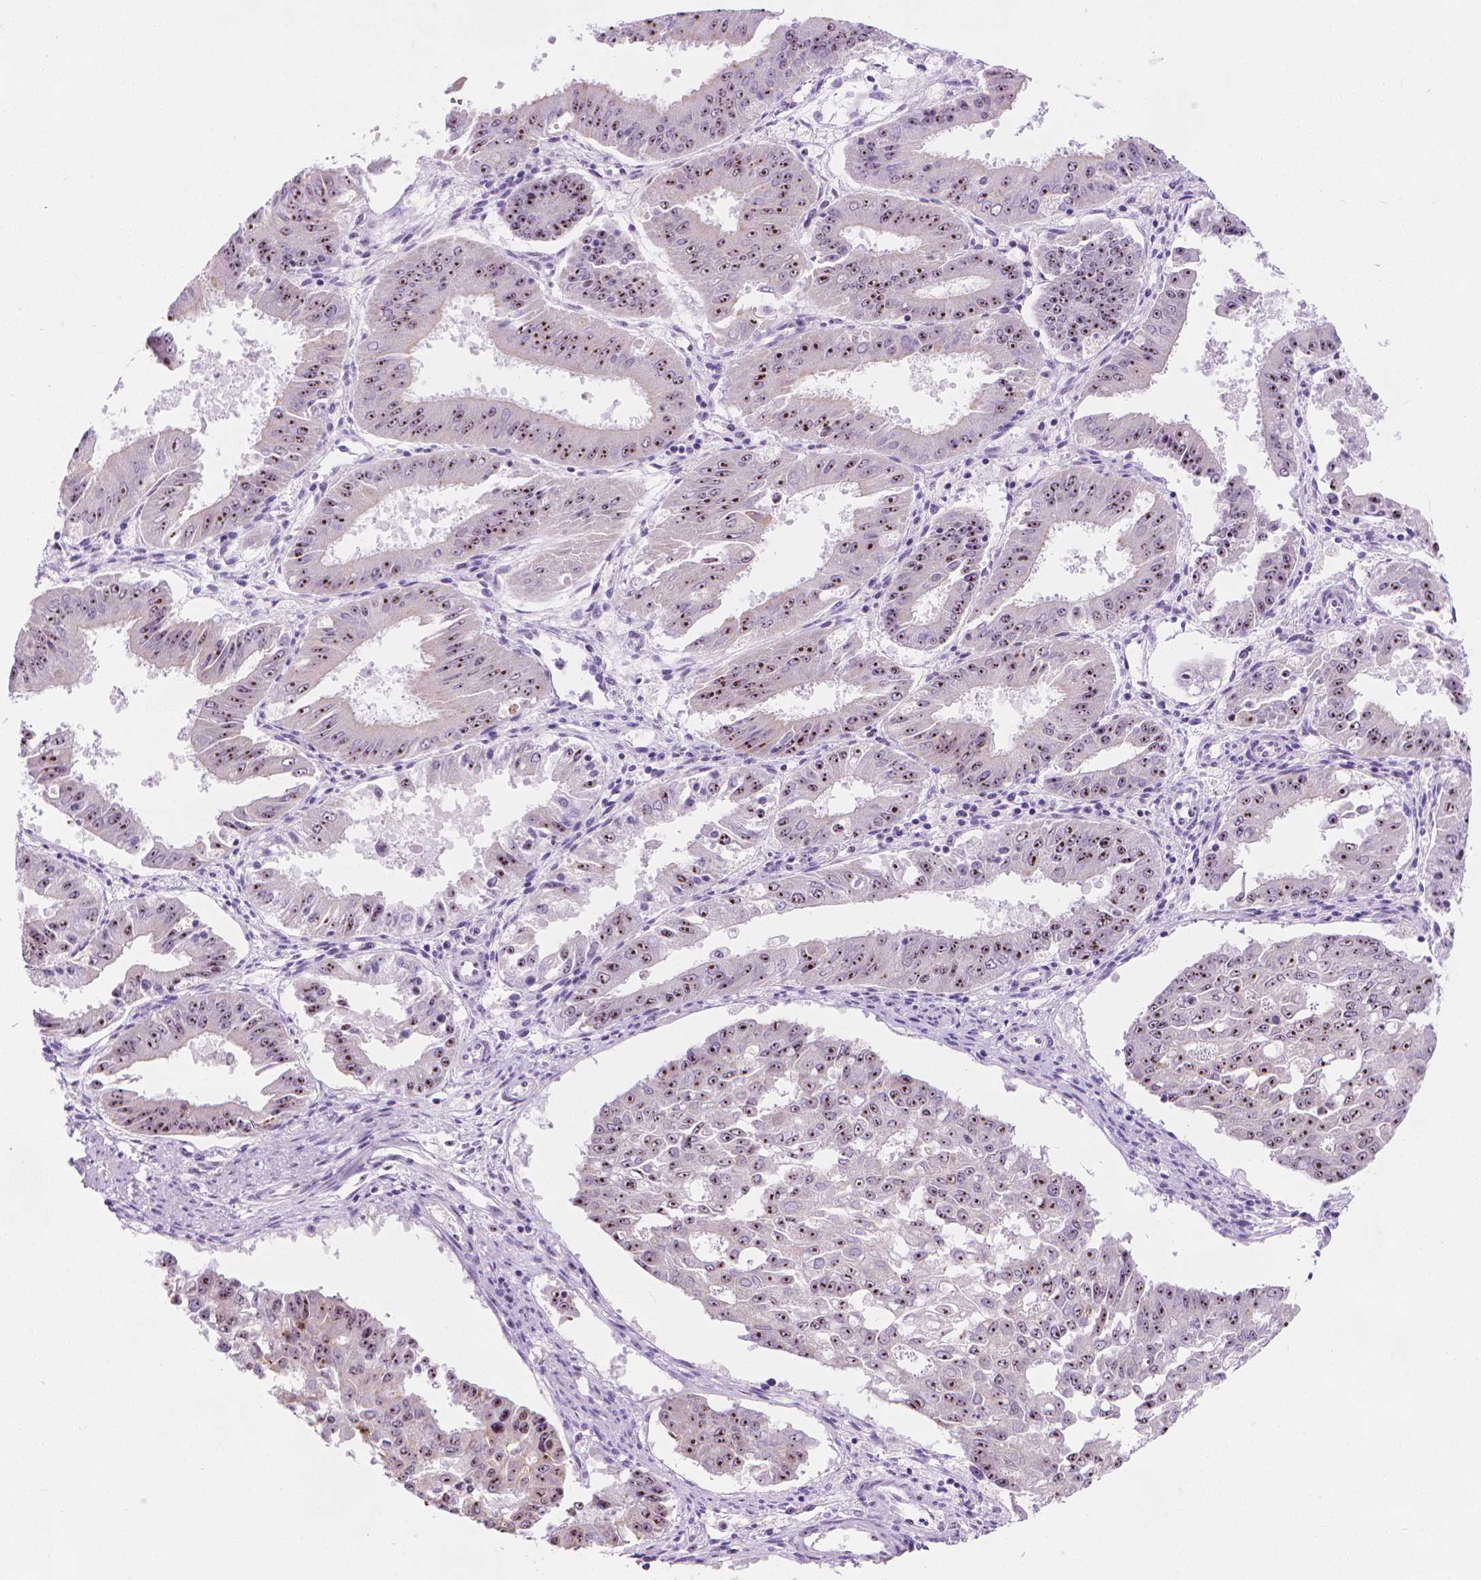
{"staining": {"intensity": "moderate", "quantity": ">75%", "location": "nuclear"}, "tissue": "ovarian cancer", "cell_type": "Tumor cells", "image_type": "cancer", "snomed": [{"axis": "morphology", "description": "Carcinoma, endometroid"}, {"axis": "topography", "description": "Ovary"}], "caption": "Human ovarian cancer stained with a brown dye reveals moderate nuclear positive positivity in about >75% of tumor cells.", "gene": "NOL7", "patient": {"sex": "female", "age": 42}}